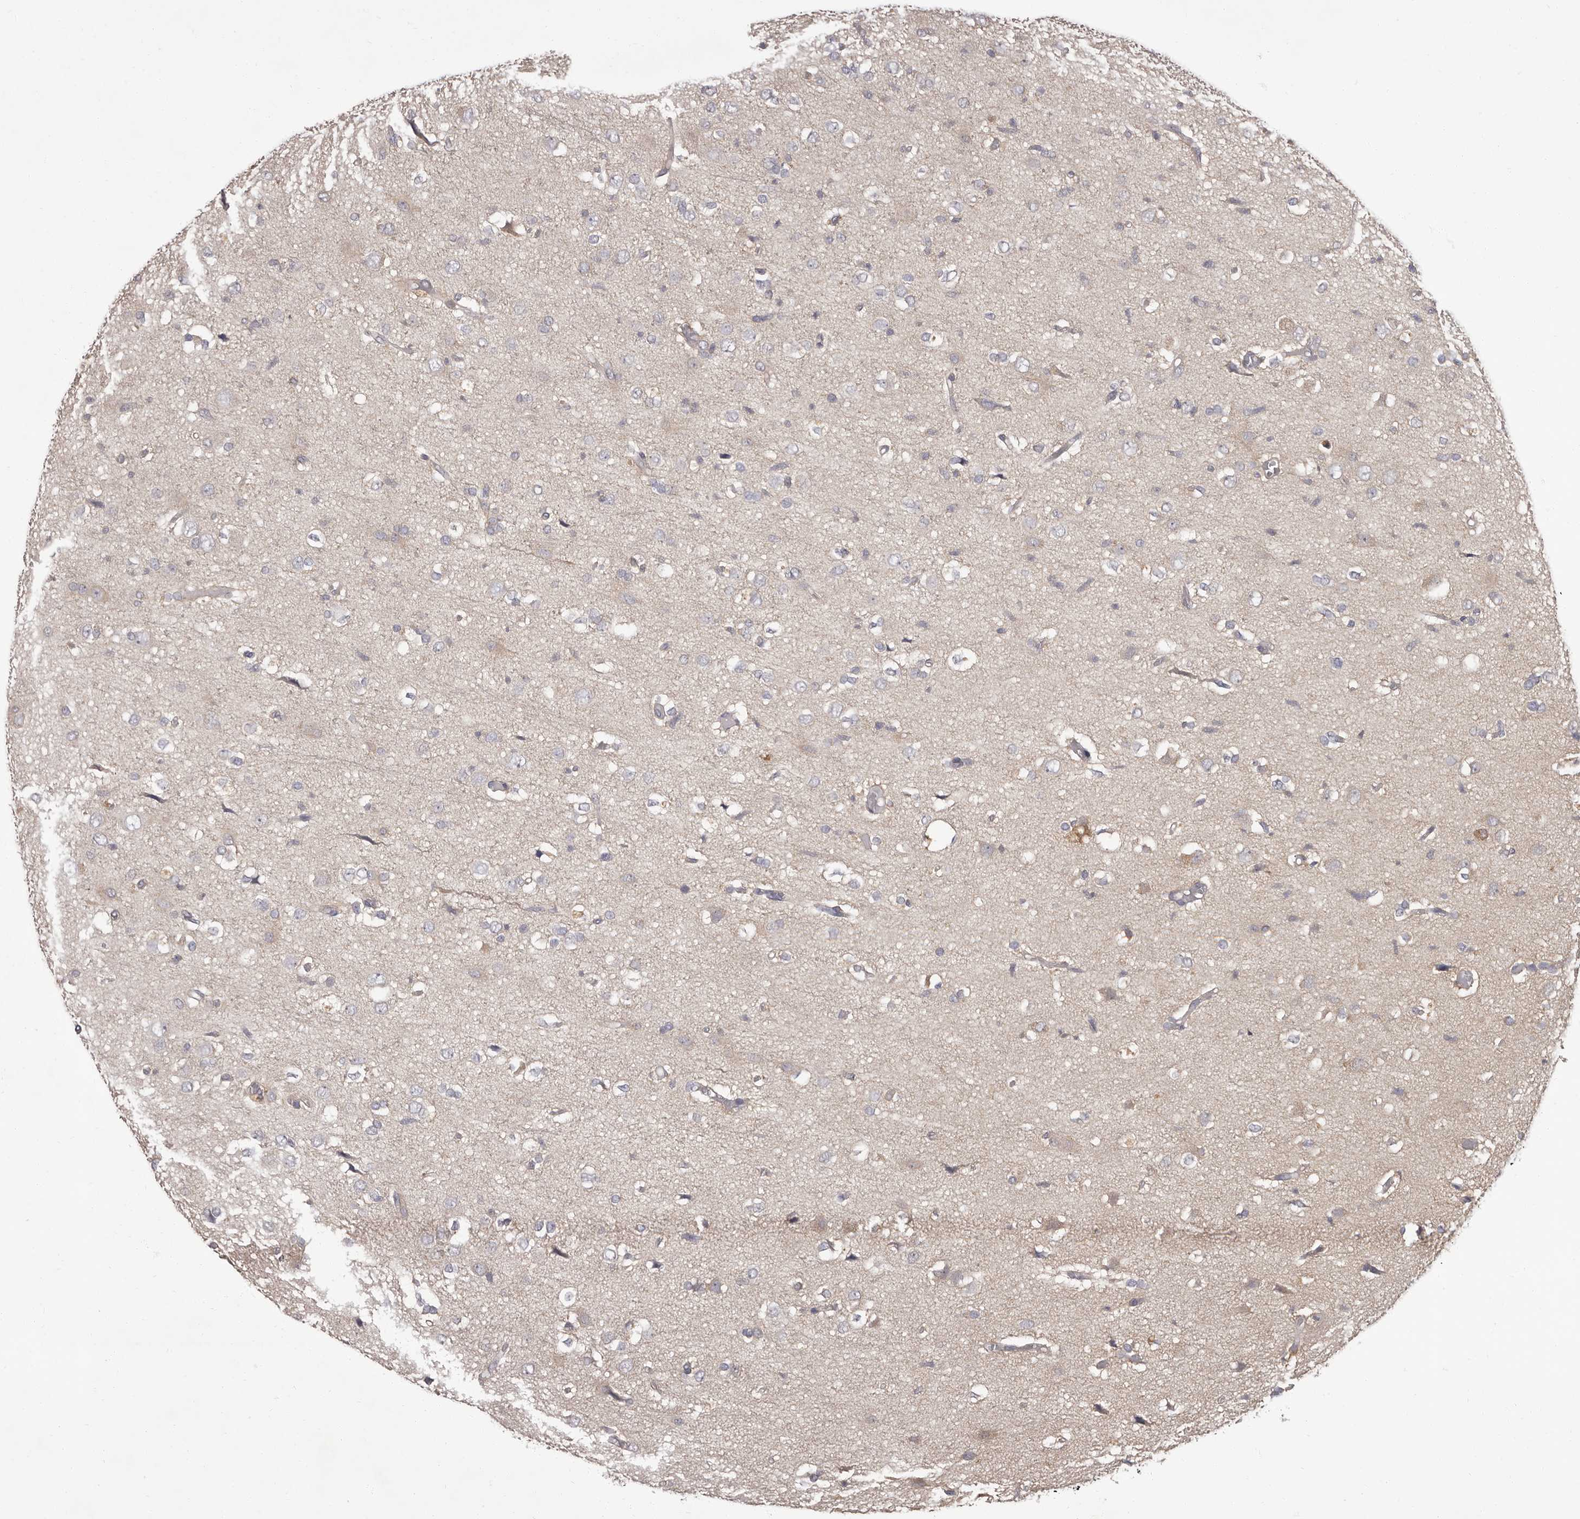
{"staining": {"intensity": "negative", "quantity": "none", "location": "none"}, "tissue": "glioma", "cell_type": "Tumor cells", "image_type": "cancer", "snomed": [{"axis": "morphology", "description": "Glioma, malignant, High grade"}, {"axis": "topography", "description": "Brain"}], "caption": "Immunohistochemical staining of human glioma displays no significant expression in tumor cells.", "gene": "APEH", "patient": {"sex": "female", "age": 59}}